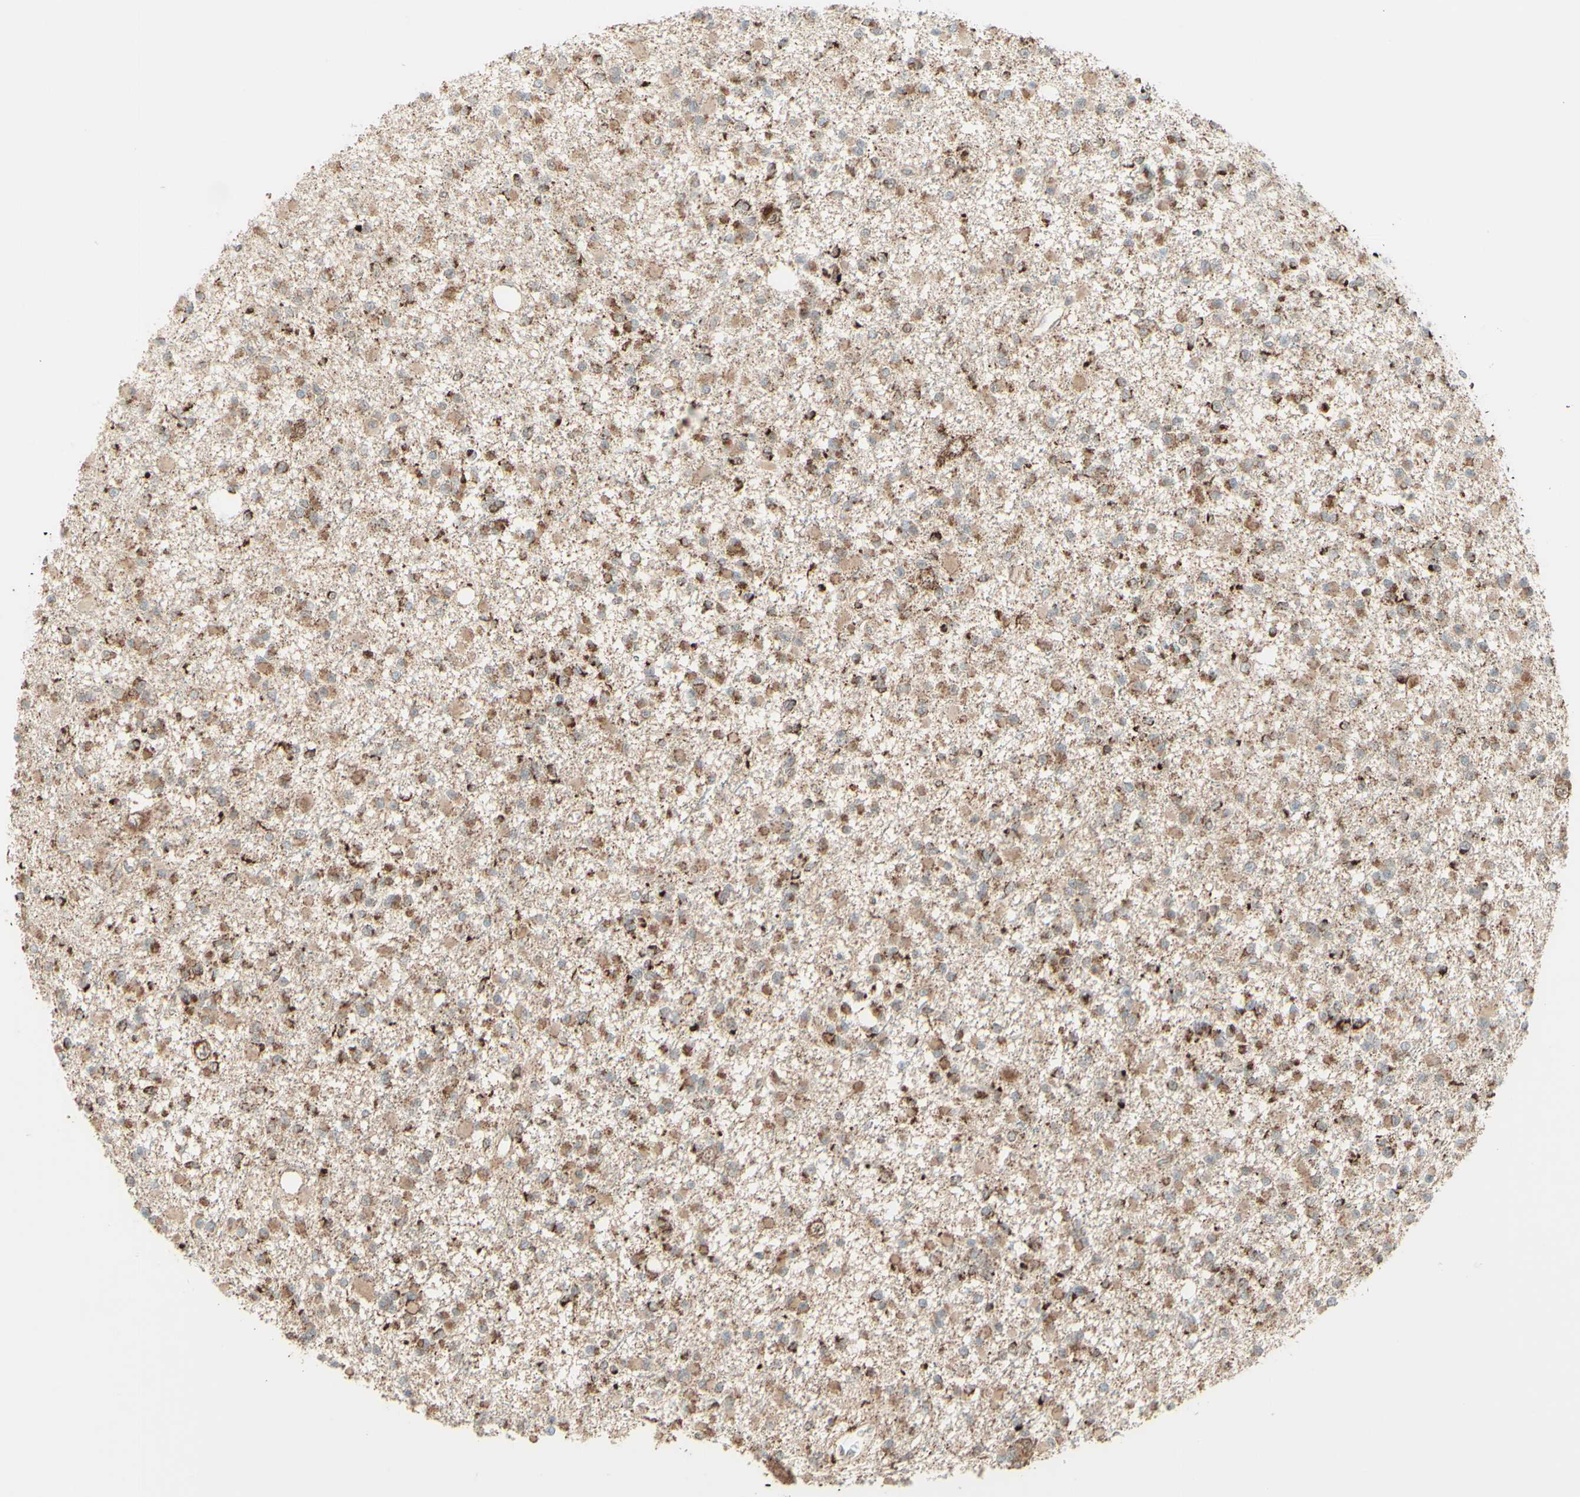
{"staining": {"intensity": "moderate", "quantity": ">75%", "location": "cytoplasmic/membranous"}, "tissue": "glioma", "cell_type": "Tumor cells", "image_type": "cancer", "snomed": [{"axis": "morphology", "description": "Glioma, malignant, Low grade"}, {"axis": "topography", "description": "Brain"}], "caption": "High-power microscopy captured an IHC micrograph of low-grade glioma (malignant), revealing moderate cytoplasmic/membranous expression in about >75% of tumor cells.", "gene": "DHRS3", "patient": {"sex": "female", "age": 22}}